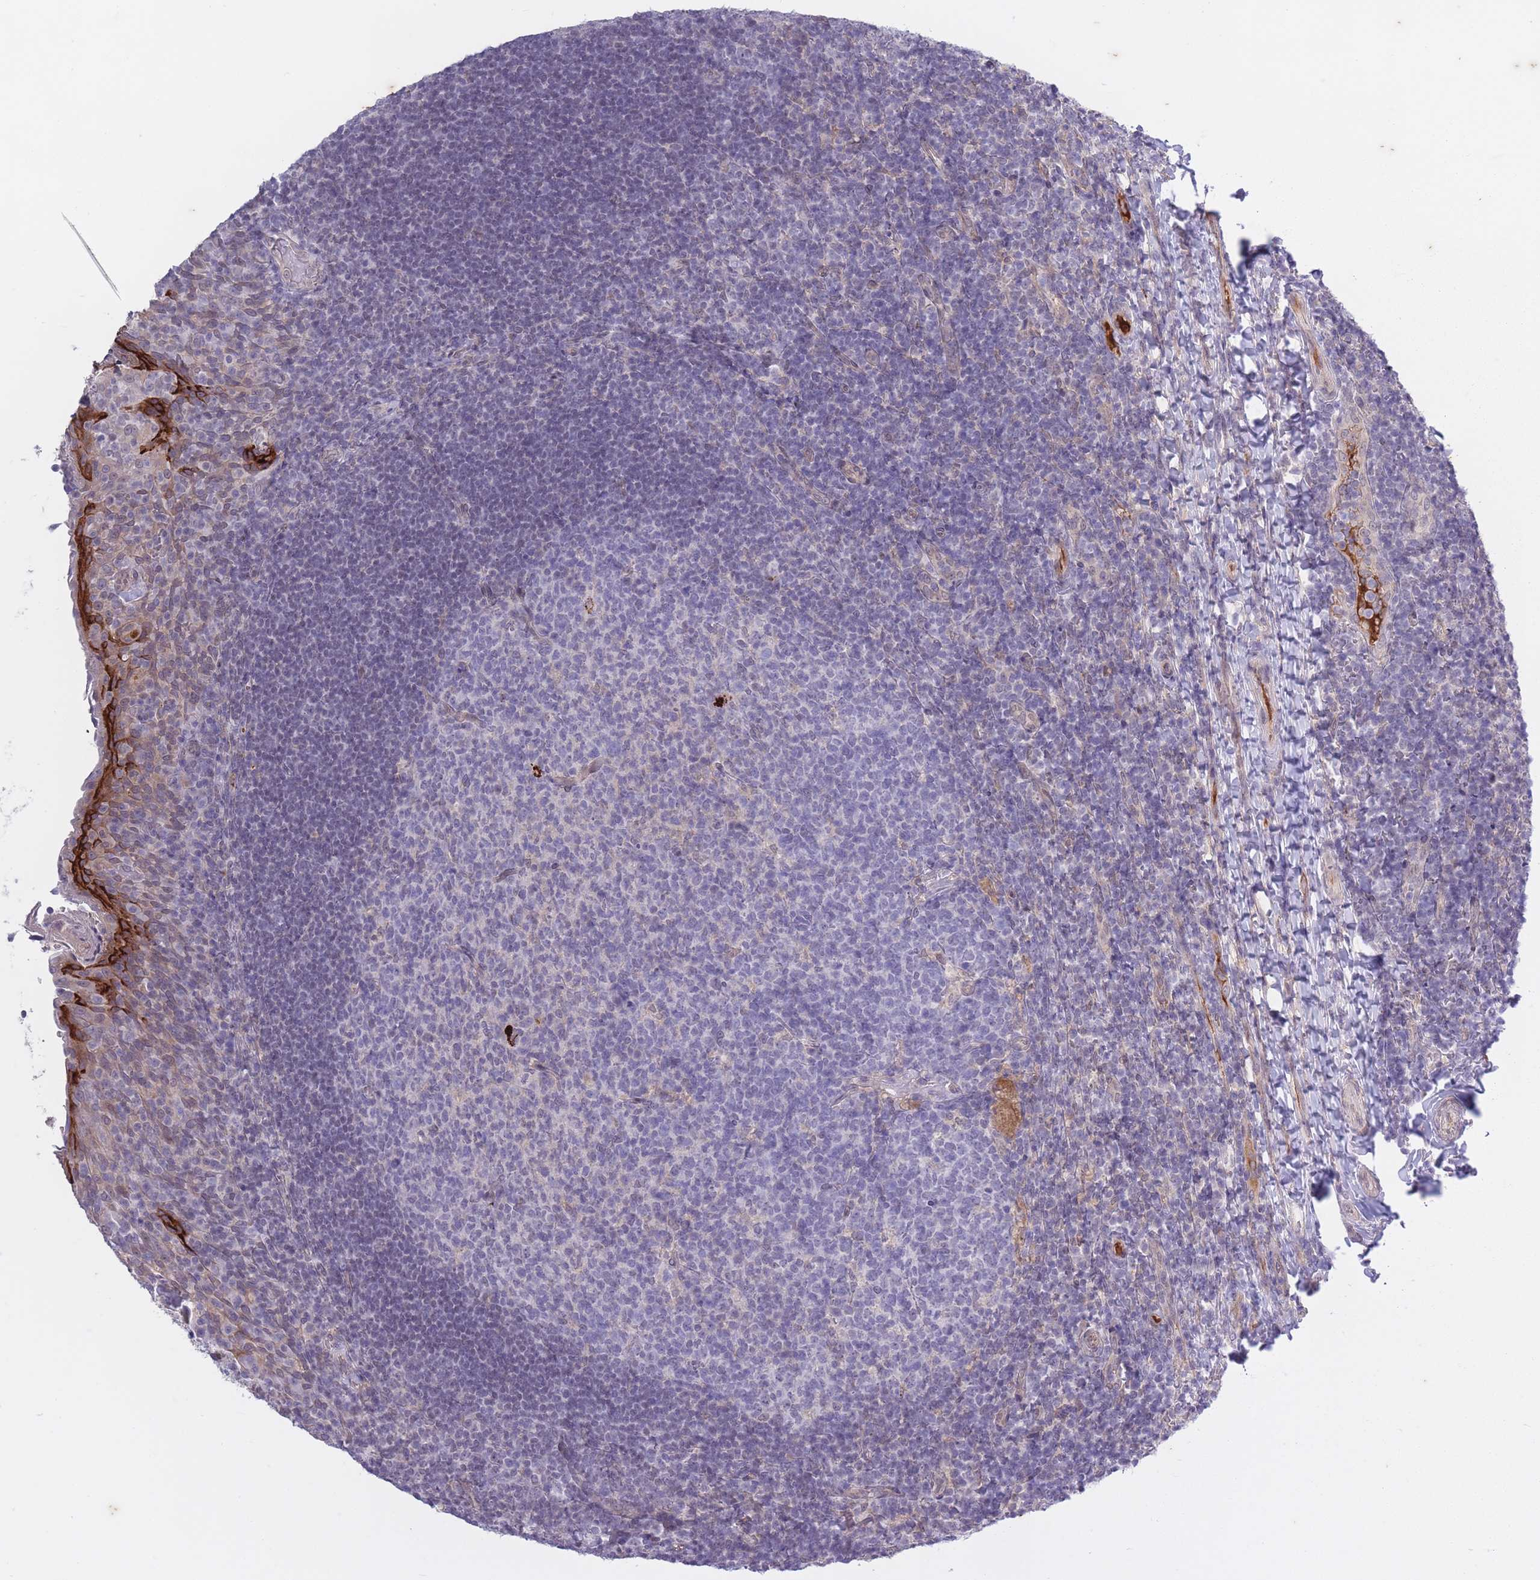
{"staining": {"intensity": "negative", "quantity": "none", "location": "none"}, "tissue": "tonsil", "cell_type": "Germinal center cells", "image_type": "normal", "snomed": [{"axis": "morphology", "description": "Normal tissue, NOS"}, {"axis": "topography", "description": "Tonsil"}], "caption": "Immunohistochemistry of normal tonsil shows no staining in germinal center cells.", "gene": "ARPIN", "patient": {"sex": "female", "age": 10}}